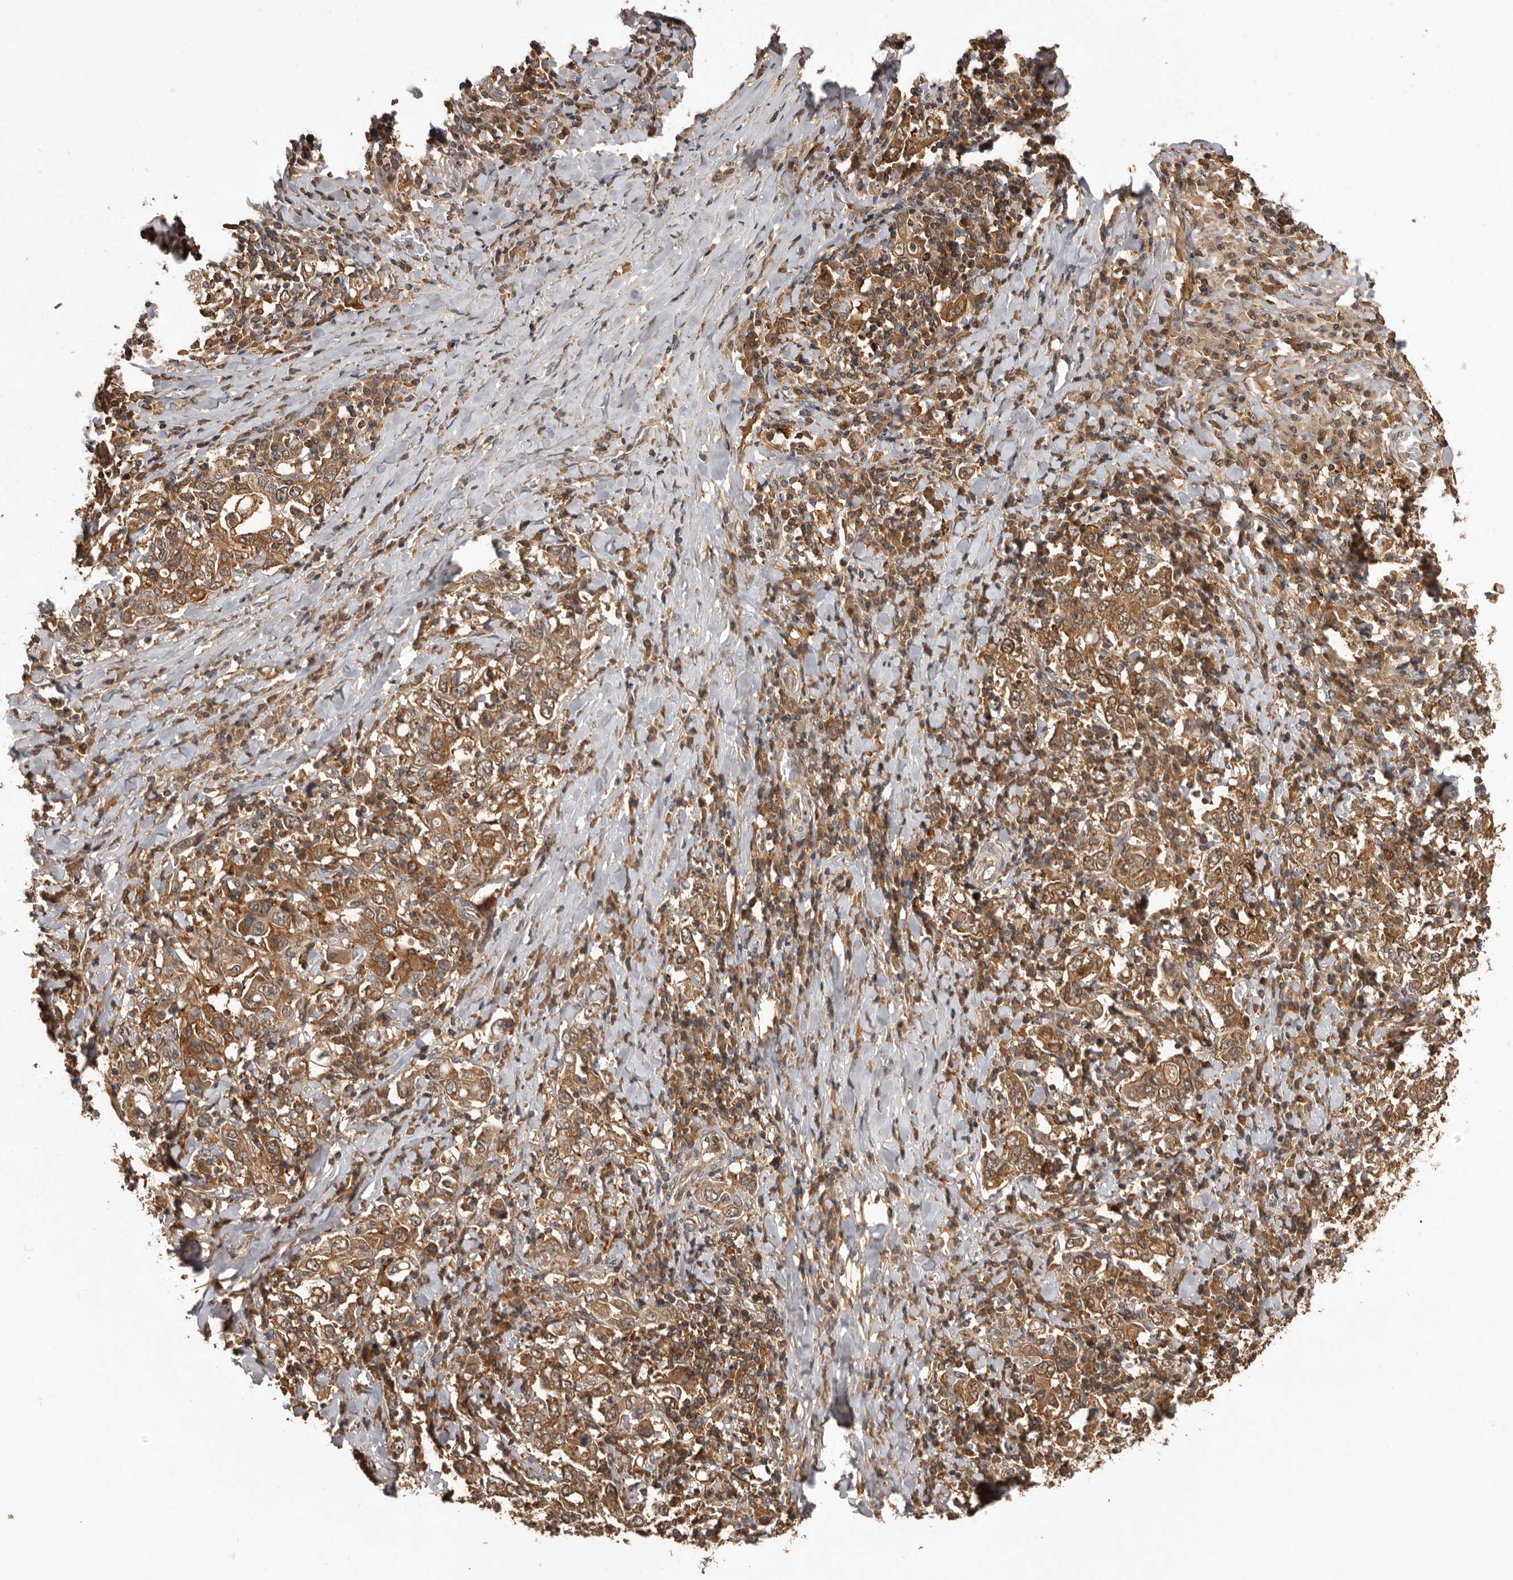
{"staining": {"intensity": "moderate", "quantity": ">75%", "location": "cytoplasmic/membranous"}, "tissue": "stomach cancer", "cell_type": "Tumor cells", "image_type": "cancer", "snomed": [{"axis": "morphology", "description": "Adenocarcinoma, NOS"}, {"axis": "topography", "description": "Stomach, upper"}], "caption": "Immunohistochemistry of human stomach cancer shows medium levels of moderate cytoplasmic/membranous expression in about >75% of tumor cells.", "gene": "SLC22A3", "patient": {"sex": "male", "age": 62}}